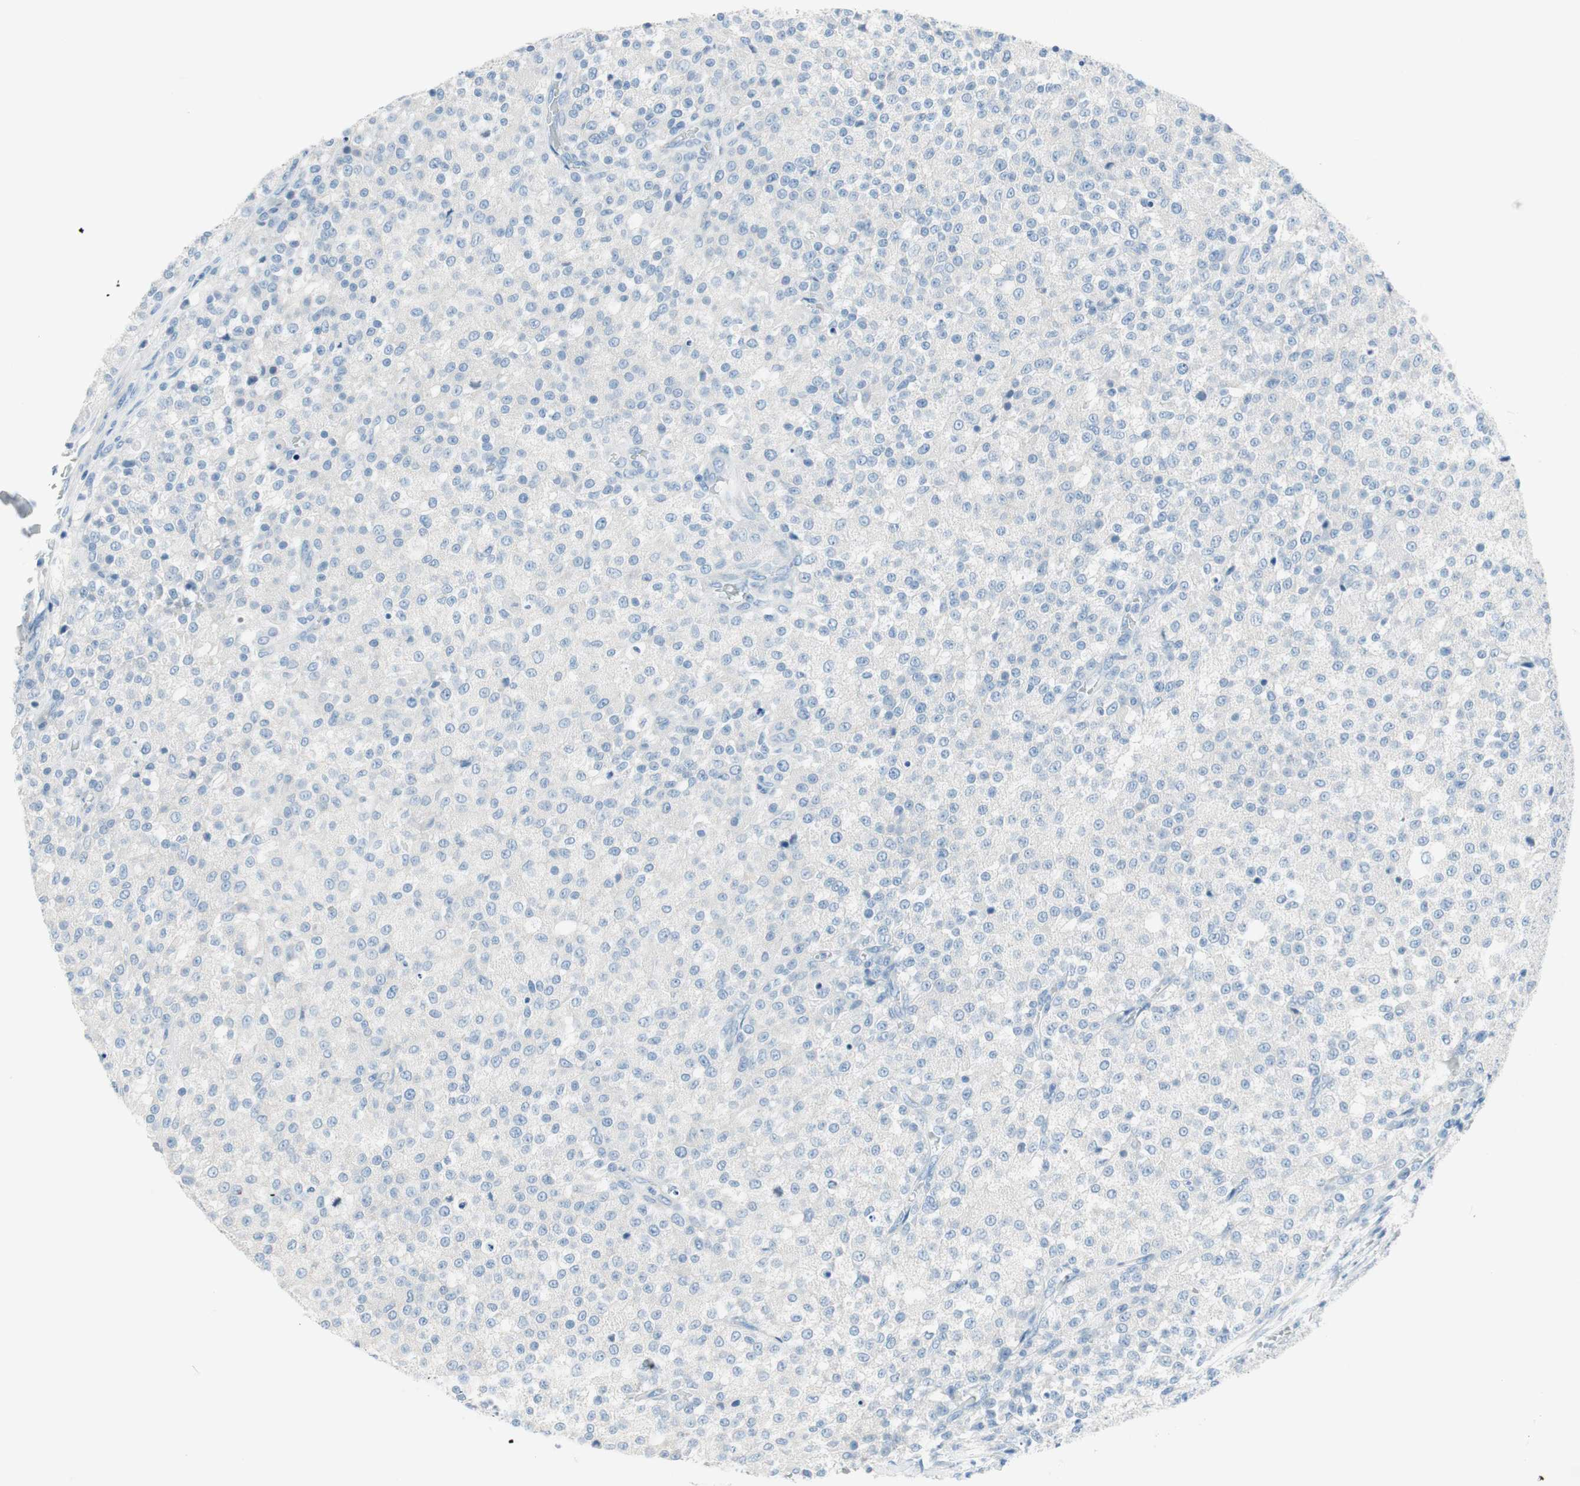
{"staining": {"intensity": "negative", "quantity": "none", "location": "none"}, "tissue": "testis cancer", "cell_type": "Tumor cells", "image_type": "cancer", "snomed": [{"axis": "morphology", "description": "Seminoma, NOS"}, {"axis": "topography", "description": "Testis"}], "caption": "Micrograph shows no protein expression in tumor cells of testis seminoma tissue.", "gene": "PRRG4", "patient": {"sex": "male", "age": 59}}